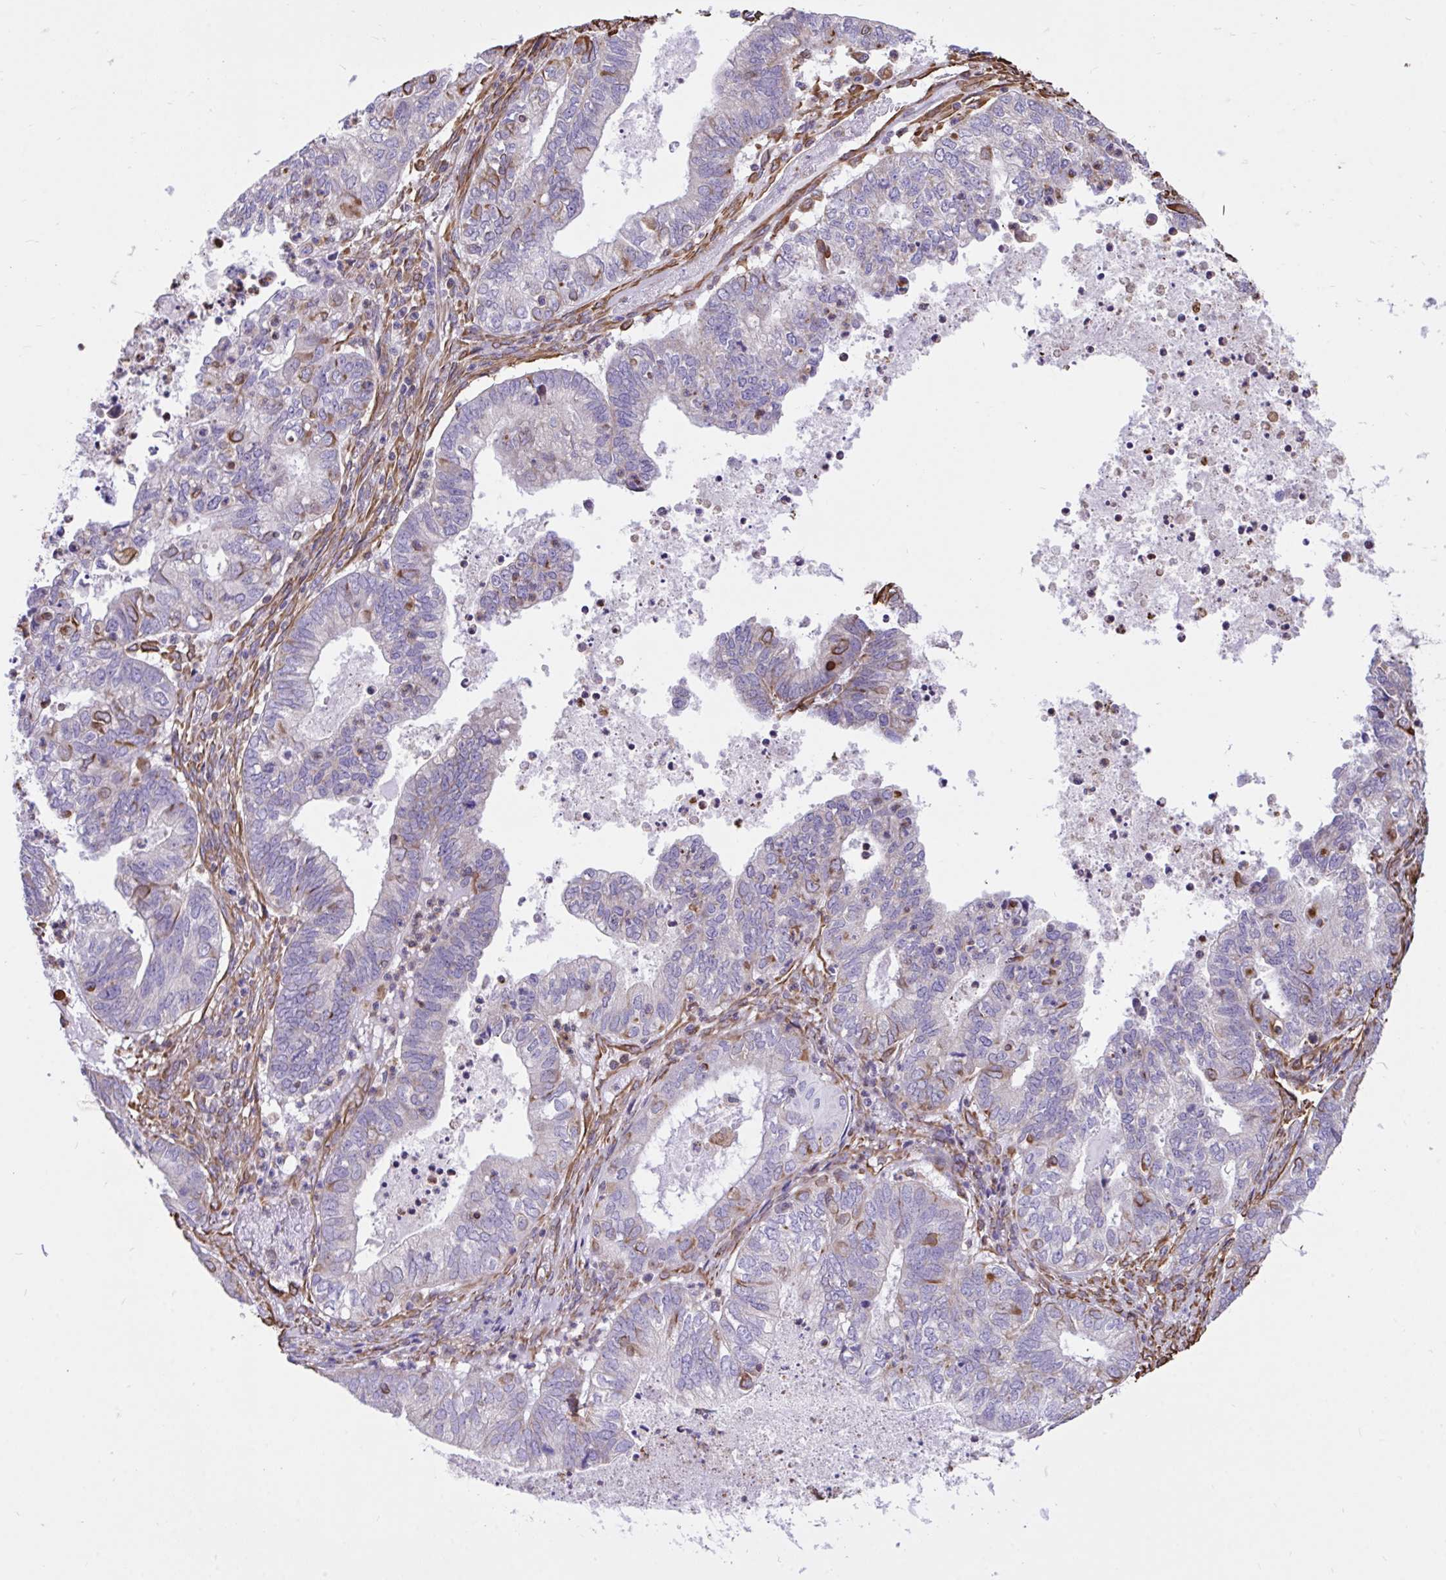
{"staining": {"intensity": "negative", "quantity": "none", "location": "none"}, "tissue": "ovarian cancer", "cell_type": "Tumor cells", "image_type": "cancer", "snomed": [{"axis": "morphology", "description": "Carcinoma, endometroid"}, {"axis": "topography", "description": "Ovary"}], "caption": "IHC of human ovarian endometroid carcinoma displays no staining in tumor cells.", "gene": "RNF103", "patient": {"sex": "female", "age": 64}}